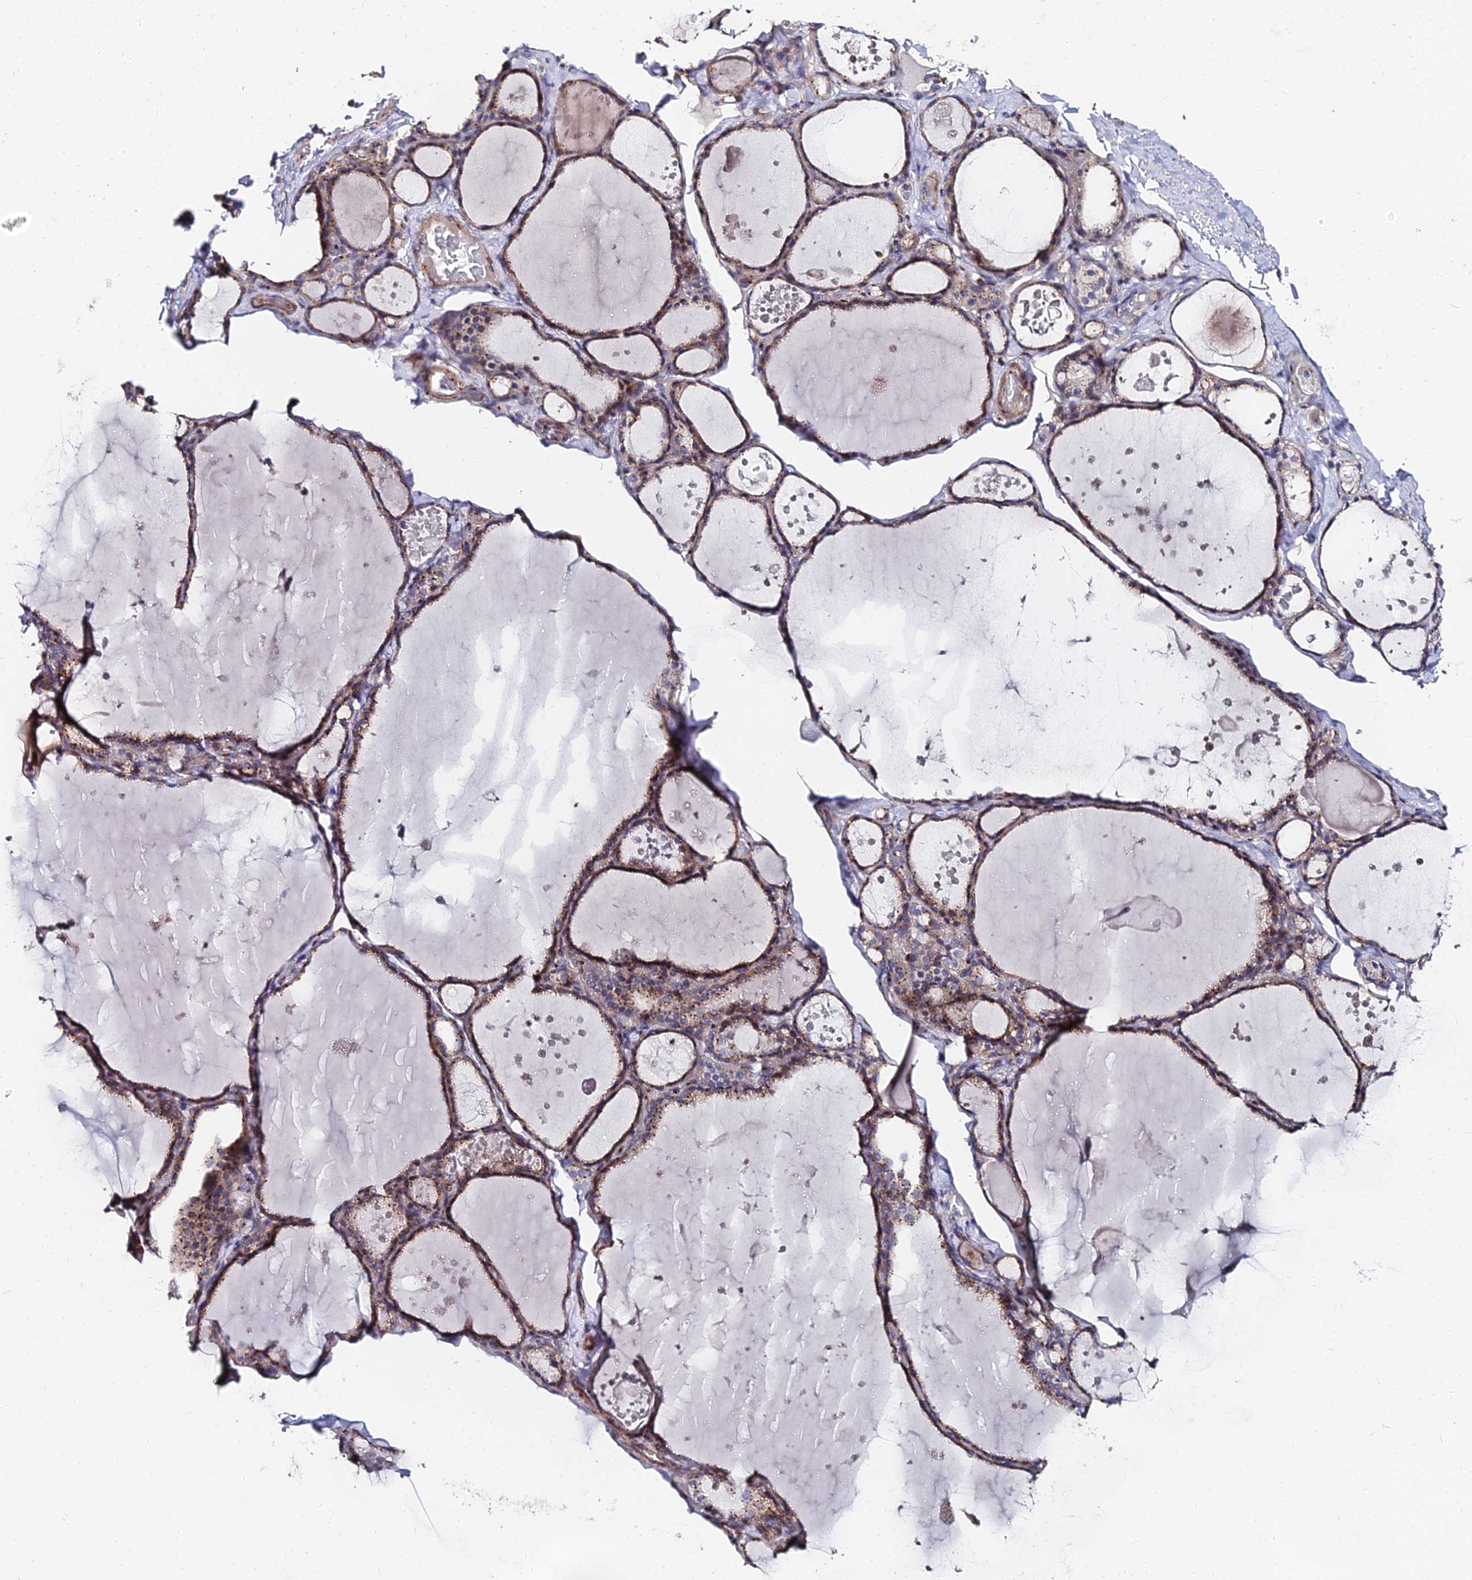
{"staining": {"intensity": "moderate", "quantity": ">75%", "location": "cytoplasmic/membranous"}, "tissue": "thyroid gland", "cell_type": "Glandular cells", "image_type": "normal", "snomed": [{"axis": "morphology", "description": "Normal tissue, NOS"}, {"axis": "topography", "description": "Thyroid gland"}], "caption": "Immunohistochemistry histopathology image of normal thyroid gland: human thyroid gland stained using IHC shows medium levels of moderate protein expression localized specifically in the cytoplasmic/membranous of glandular cells, appearing as a cytoplasmic/membranous brown color.", "gene": "BORCS8", "patient": {"sex": "male", "age": 56}}